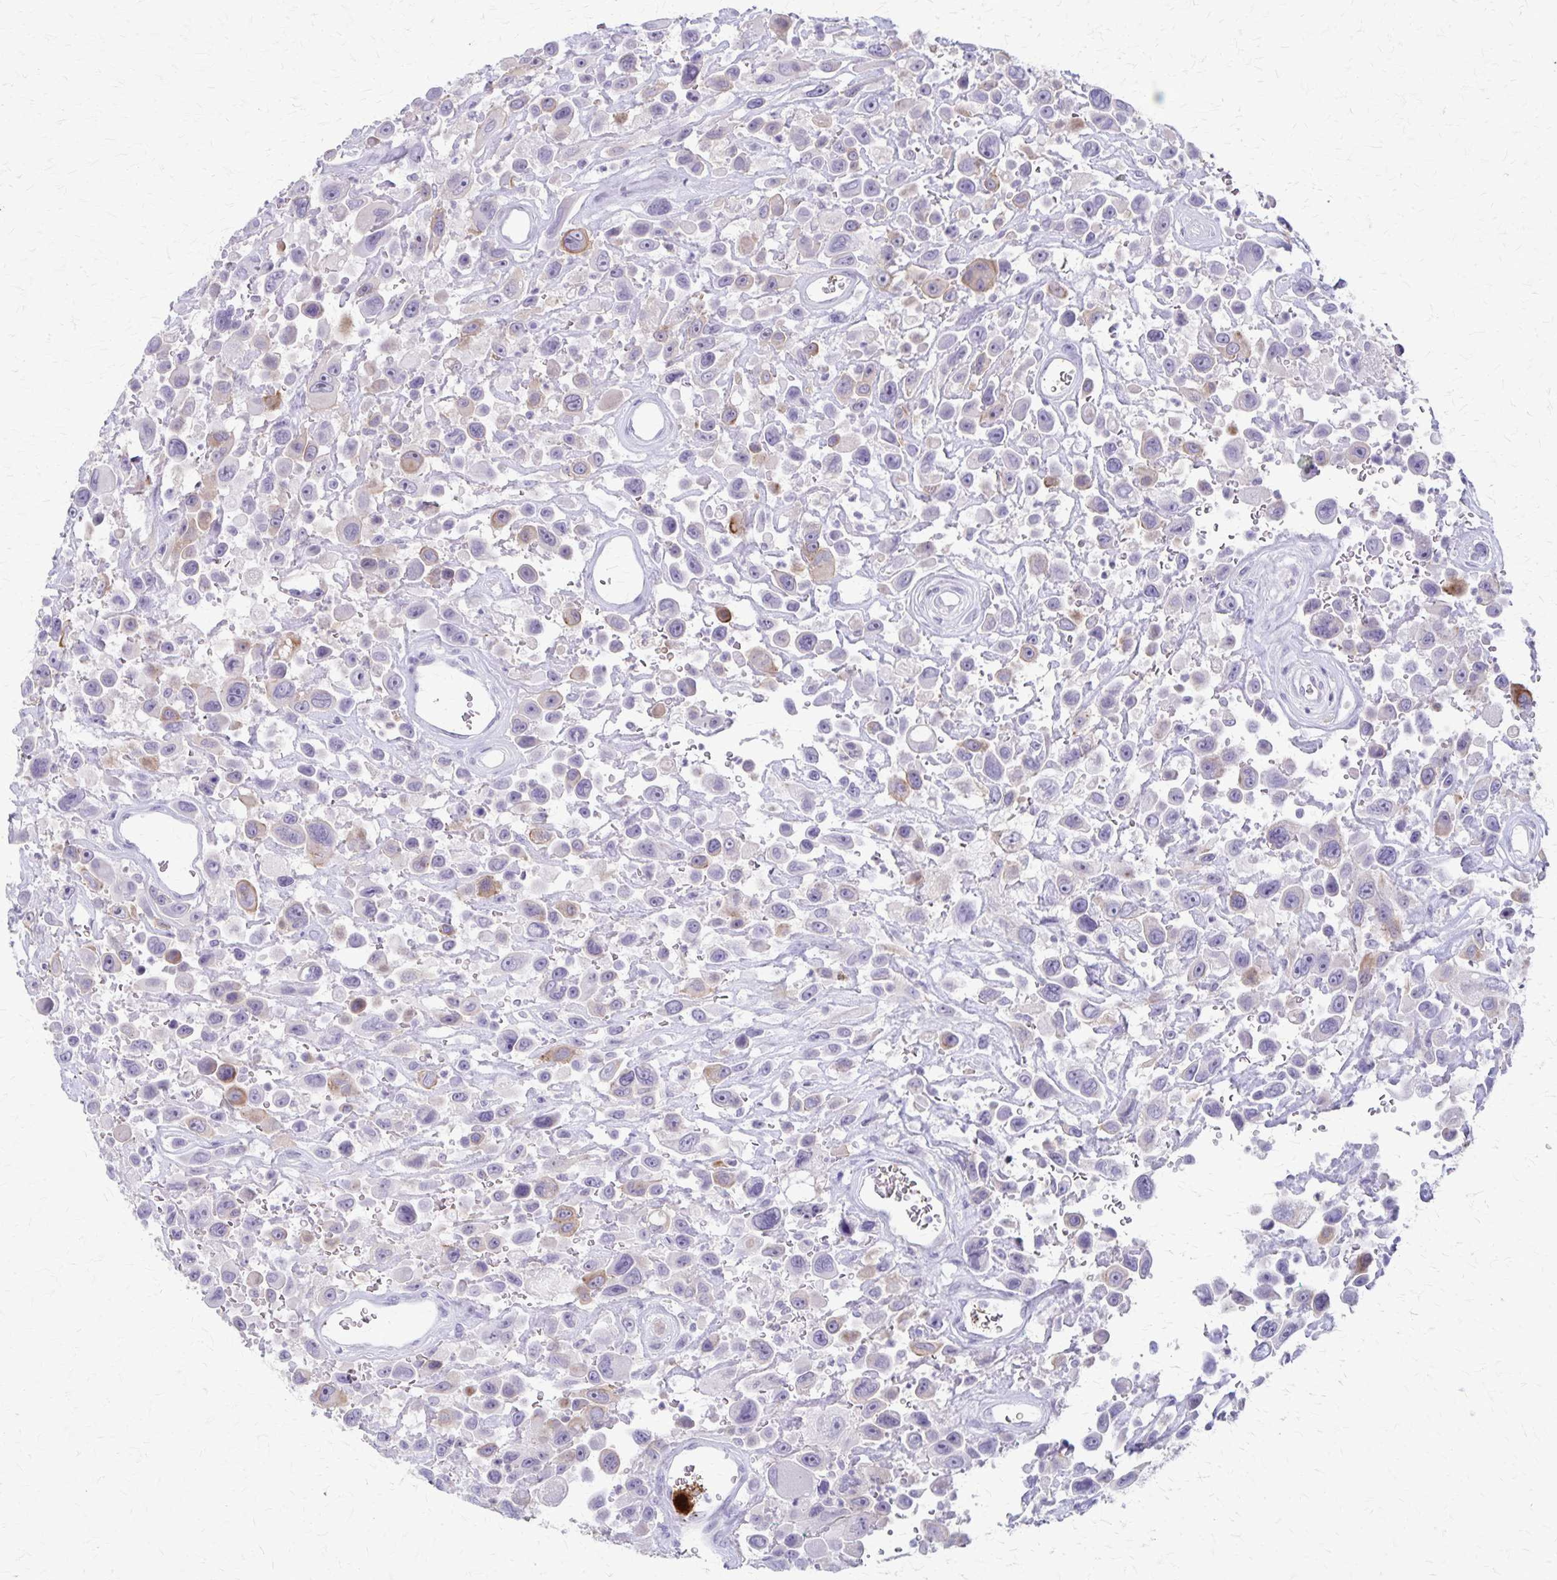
{"staining": {"intensity": "moderate", "quantity": "<25%", "location": "cytoplasmic/membranous"}, "tissue": "urothelial cancer", "cell_type": "Tumor cells", "image_type": "cancer", "snomed": [{"axis": "morphology", "description": "Urothelial carcinoma, High grade"}, {"axis": "topography", "description": "Urinary bladder"}], "caption": "A micrograph of human urothelial cancer stained for a protein shows moderate cytoplasmic/membranous brown staining in tumor cells. (brown staining indicates protein expression, while blue staining denotes nuclei).", "gene": "RASL10B", "patient": {"sex": "male", "age": 53}}